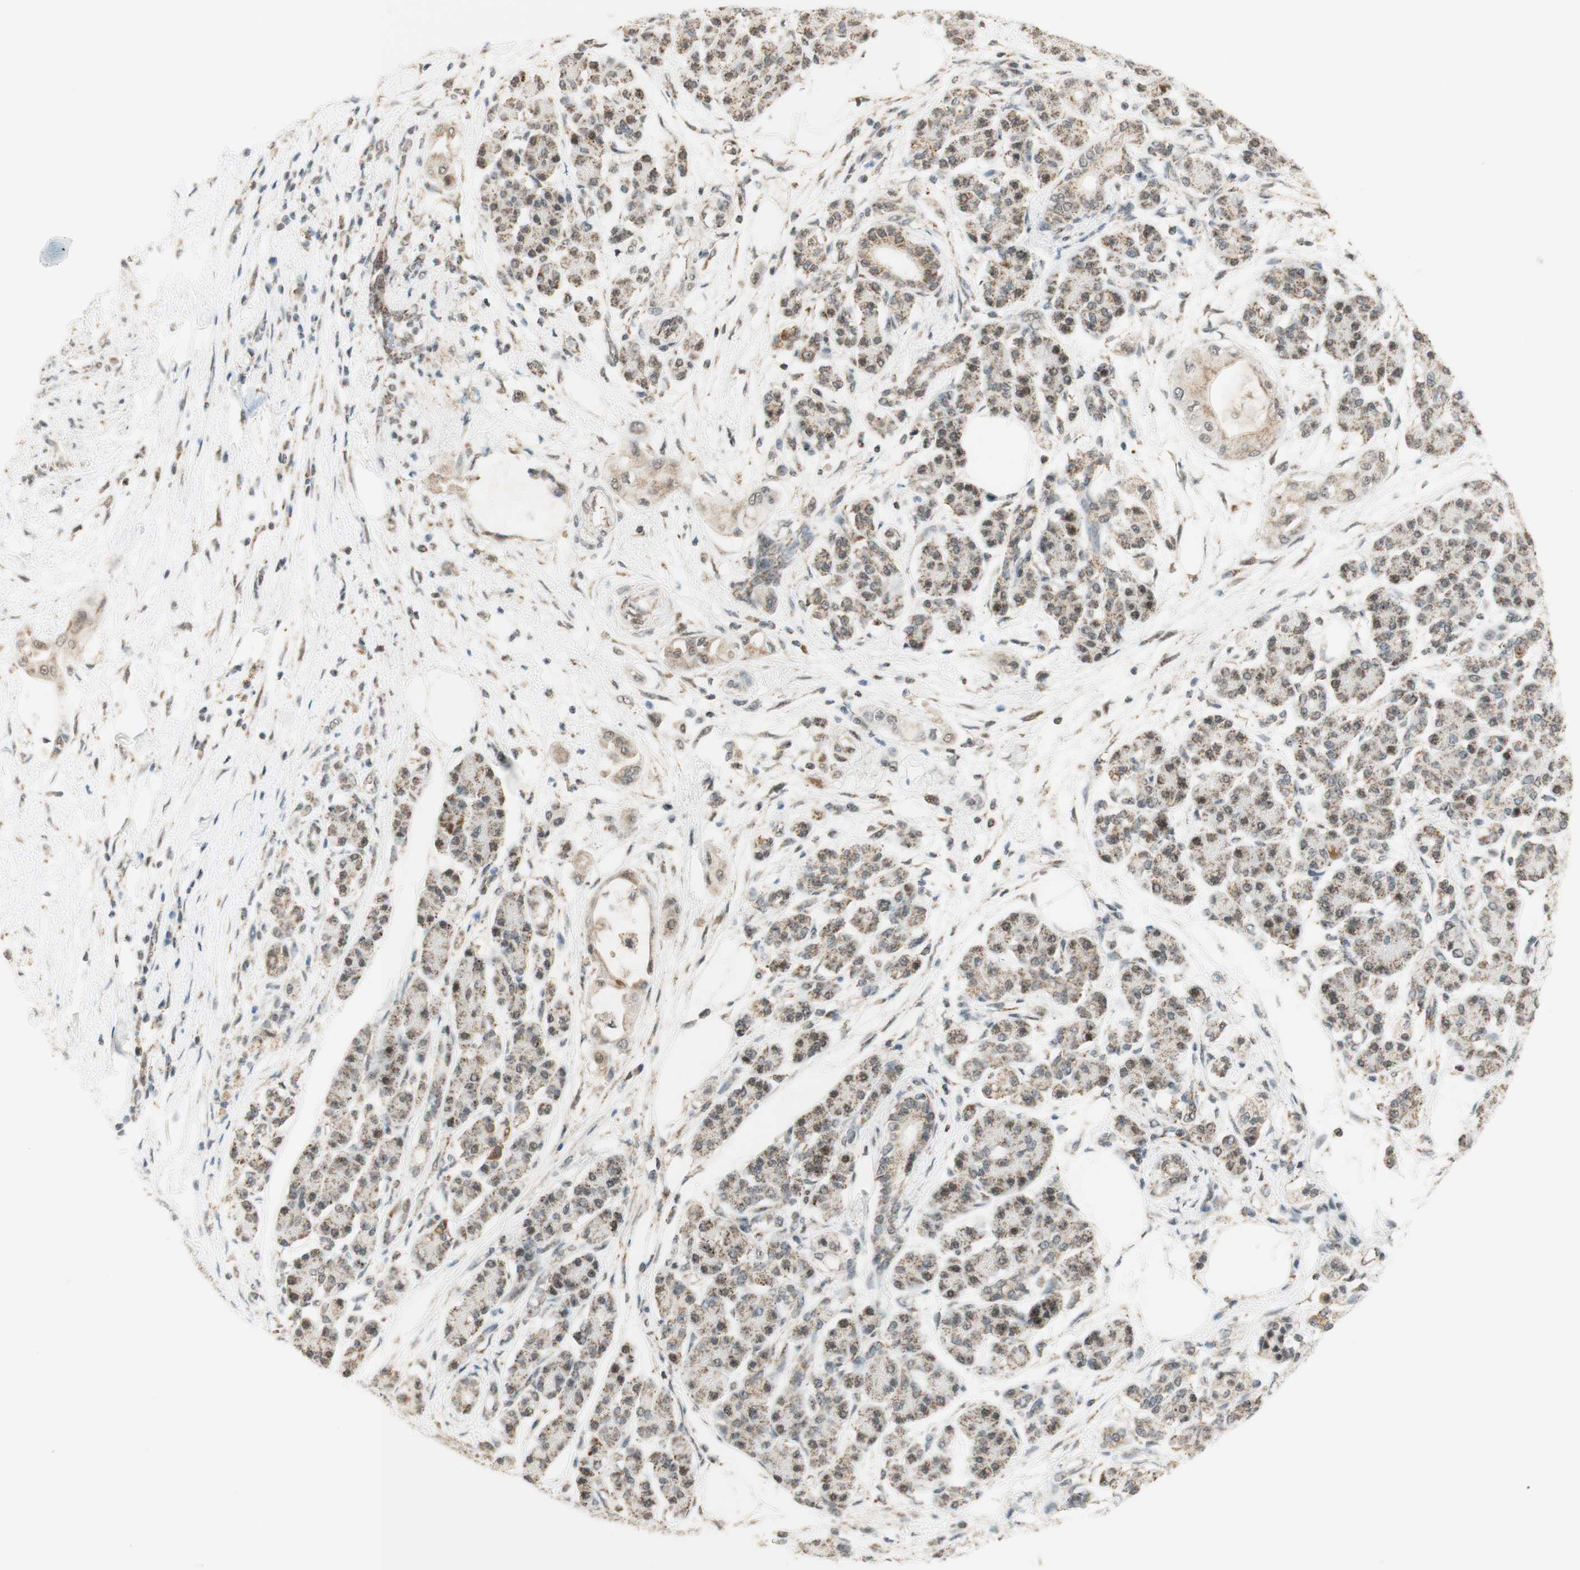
{"staining": {"intensity": "weak", "quantity": ">75%", "location": "cytoplasmic/membranous"}, "tissue": "pancreatic cancer", "cell_type": "Tumor cells", "image_type": "cancer", "snomed": [{"axis": "morphology", "description": "Adenocarcinoma, NOS"}, {"axis": "morphology", "description": "Adenocarcinoma, metastatic, NOS"}, {"axis": "topography", "description": "Lymph node"}, {"axis": "topography", "description": "Pancreas"}, {"axis": "topography", "description": "Duodenum"}], "caption": "Pancreatic cancer stained for a protein (brown) exhibits weak cytoplasmic/membranous positive expression in about >75% of tumor cells.", "gene": "ZNF782", "patient": {"sex": "female", "age": 64}}